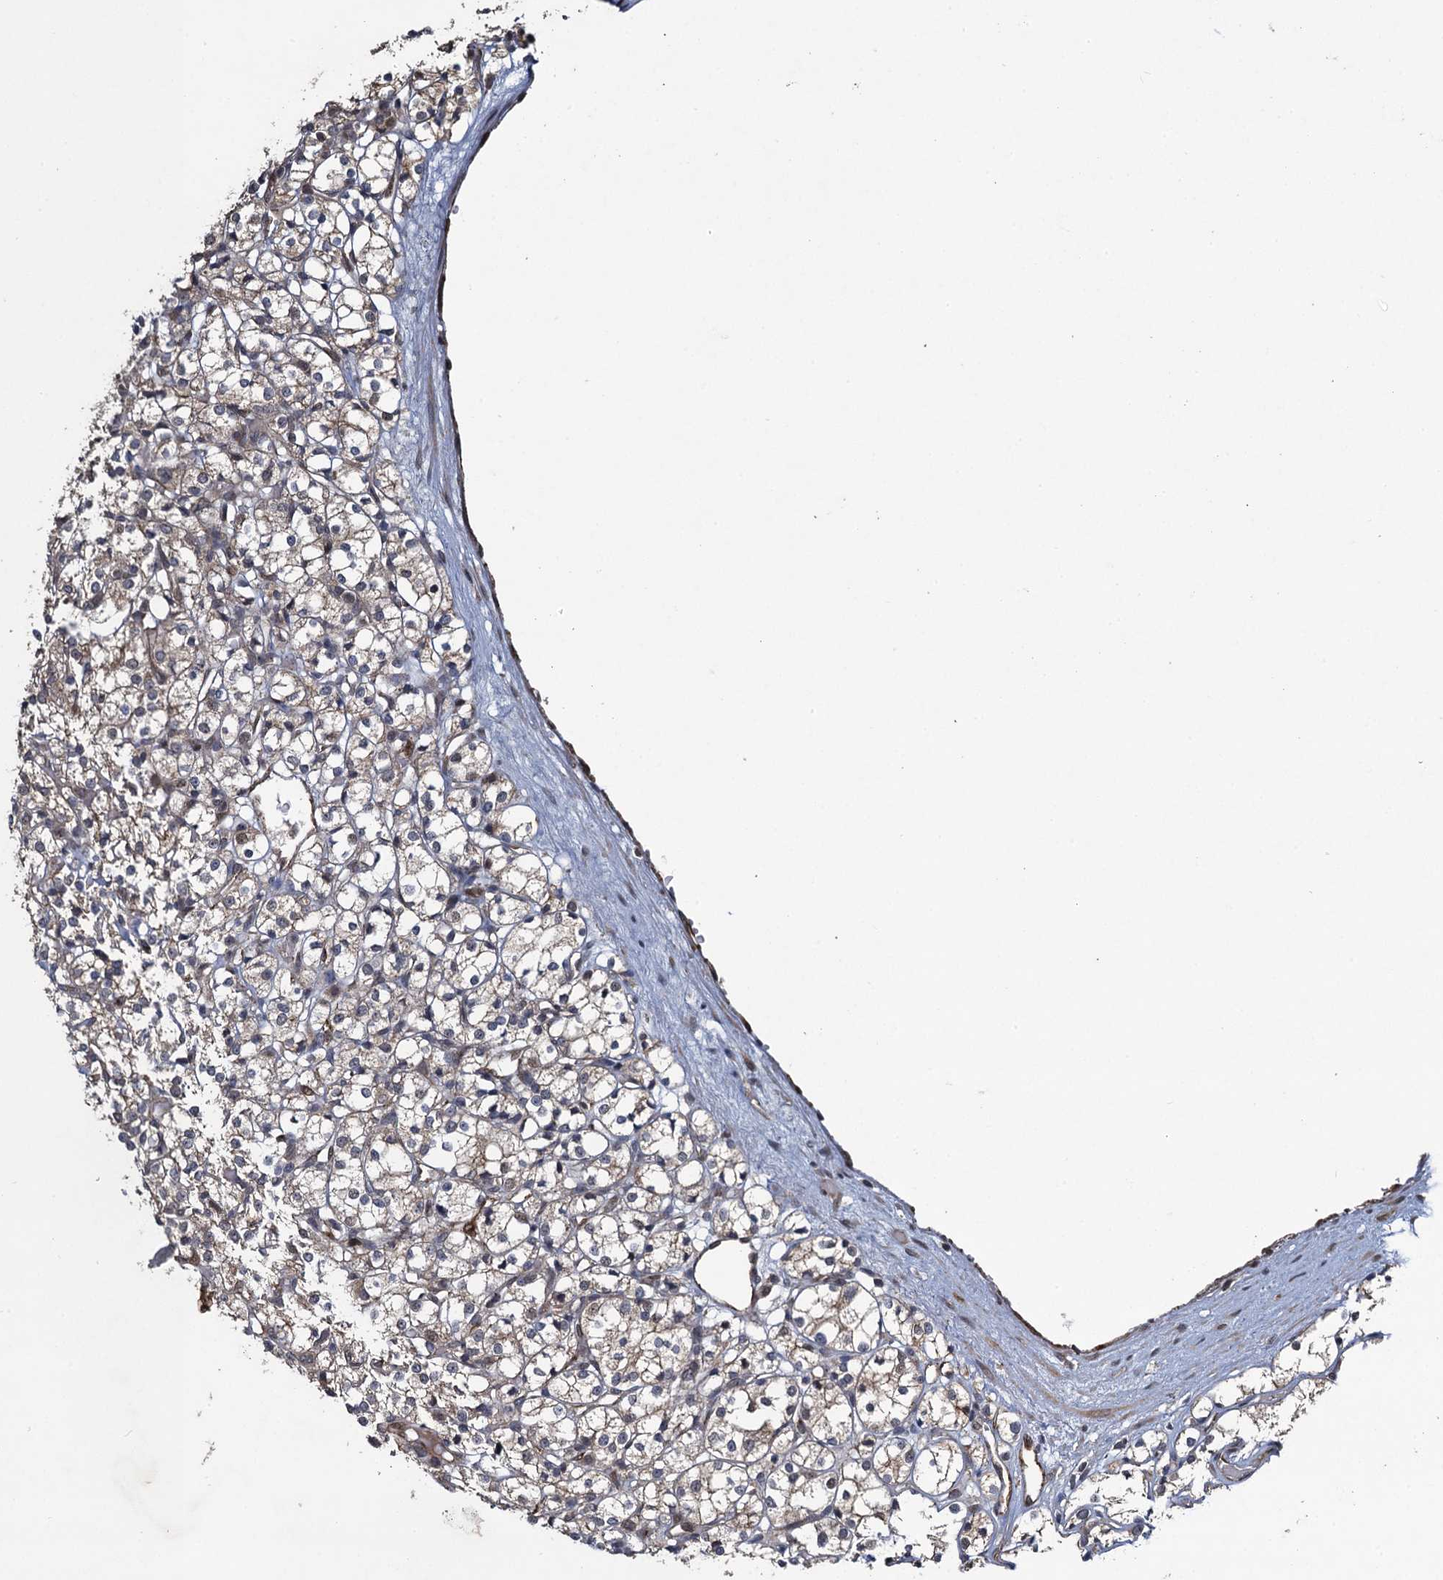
{"staining": {"intensity": "weak", "quantity": "25%-75%", "location": "cytoplasmic/membranous"}, "tissue": "renal cancer", "cell_type": "Tumor cells", "image_type": "cancer", "snomed": [{"axis": "morphology", "description": "Adenocarcinoma, NOS"}, {"axis": "topography", "description": "Kidney"}], "caption": "Brown immunohistochemical staining in renal adenocarcinoma displays weak cytoplasmic/membranous expression in approximately 25%-75% of tumor cells. The protein is shown in brown color, while the nuclei are stained blue.", "gene": "EVX2", "patient": {"sex": "male", "age": 77}}